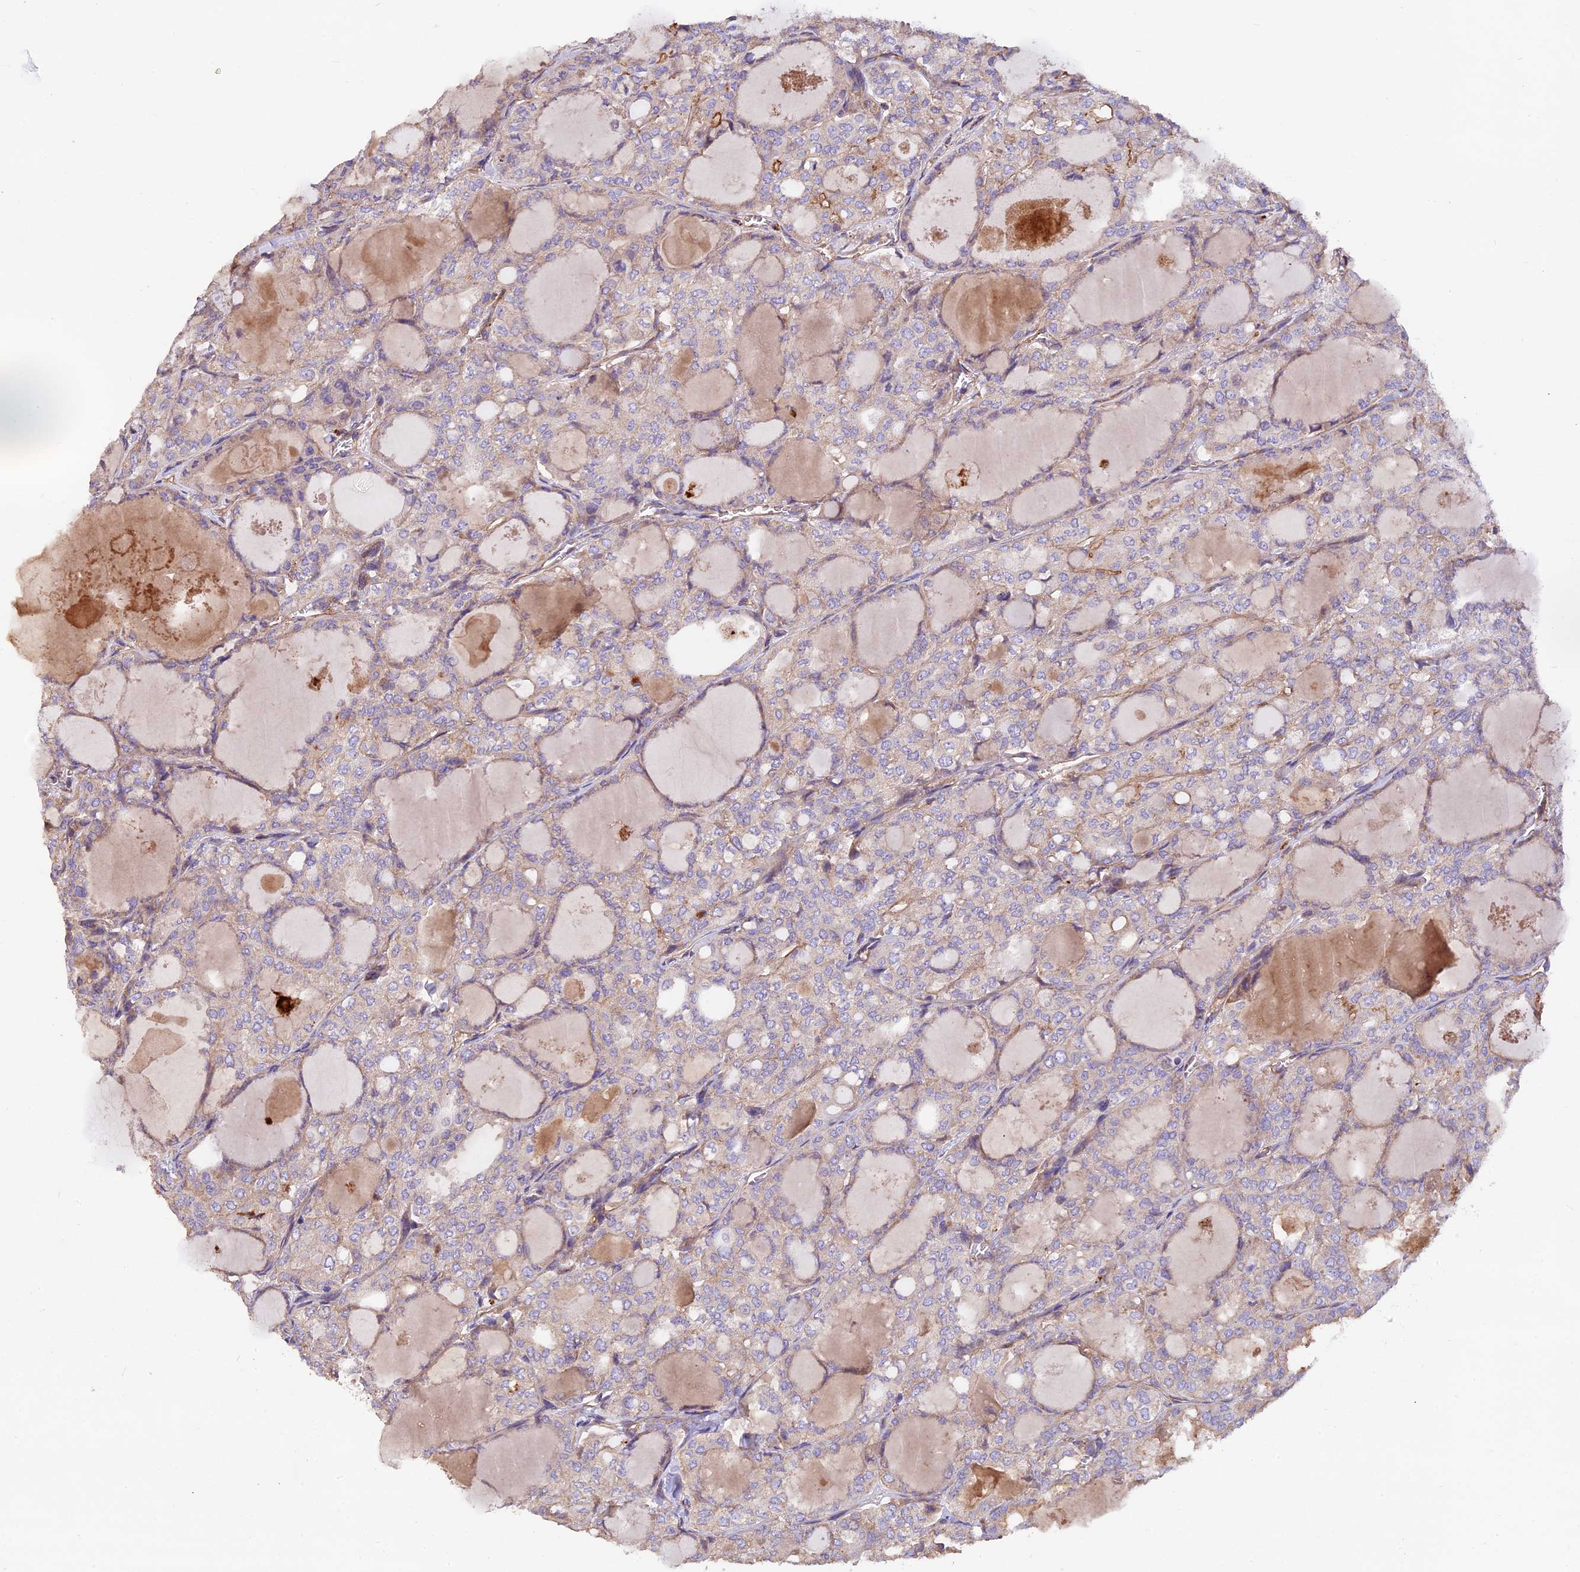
{"staining": {"intensity": "moderate", "quantity": "<25%", "location": "cytoplasmic/membranous"}, "tissue": "thyroid cancer", "cell_type": "Tumor cells", "image_type": "cancer", "snomed": [{"axis": "morphology", "description": "Follicular adenoma carcinoma, NOS"}, {"axis": "topography", "description": "Thyroid gland"}], "caption": "Thyroid follicular adenoma carcinoma stained with DAB immunohistochemistry (IHC) reveals low levels of moderate cytoplasmic/membranous expression in approximately <25% of tumor cells.", "gene": "ERMARD", "patient": {"sex": "male", "age": 75}}